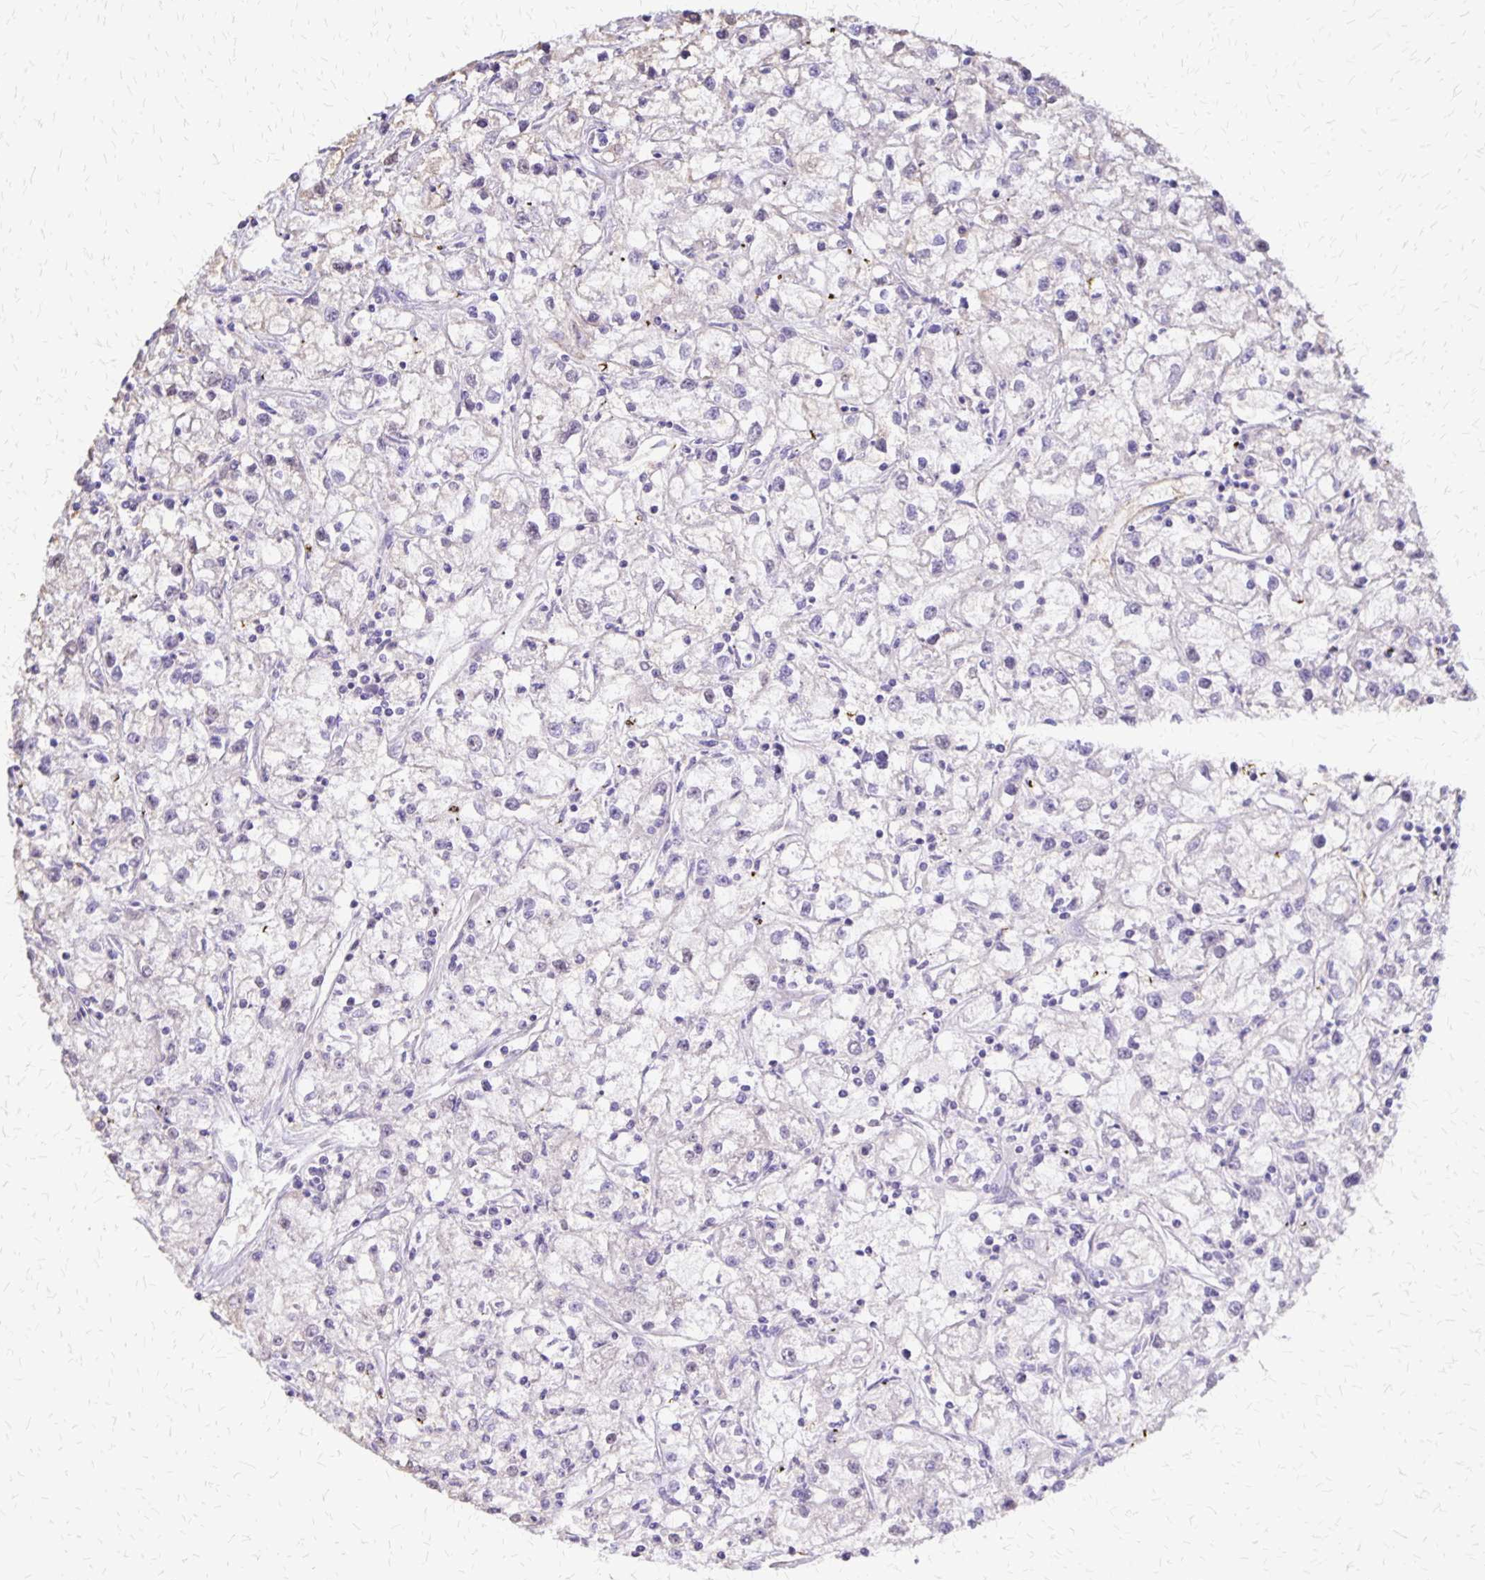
{"staining": {"intensity": "negative", "quantity": "none", "location": "none"}, "tissue": "renal cancer", "cell_type": "Tumor cells", "image_type": "cancer", "snomed": [{"axis": "morphology", "description": "Adenocarcinoma, NOS"}, {"axis": "topography", "description": "Kidney"}], "caption": "High magnification brightfield microscopy of renal adenocarcinoma stained with DAB (brown) and counterstained with hematoxylin (blue): tumor cells show no significant staining. The staining was performed using DAB (3,3'-diaminobenzidine) to visualize the protein expression in brown, while the nuclei were stained in blue with hematoxylin (Magnification: 20x).", "gene": "SI", "patient": {"sex": "female", "age": 59}}